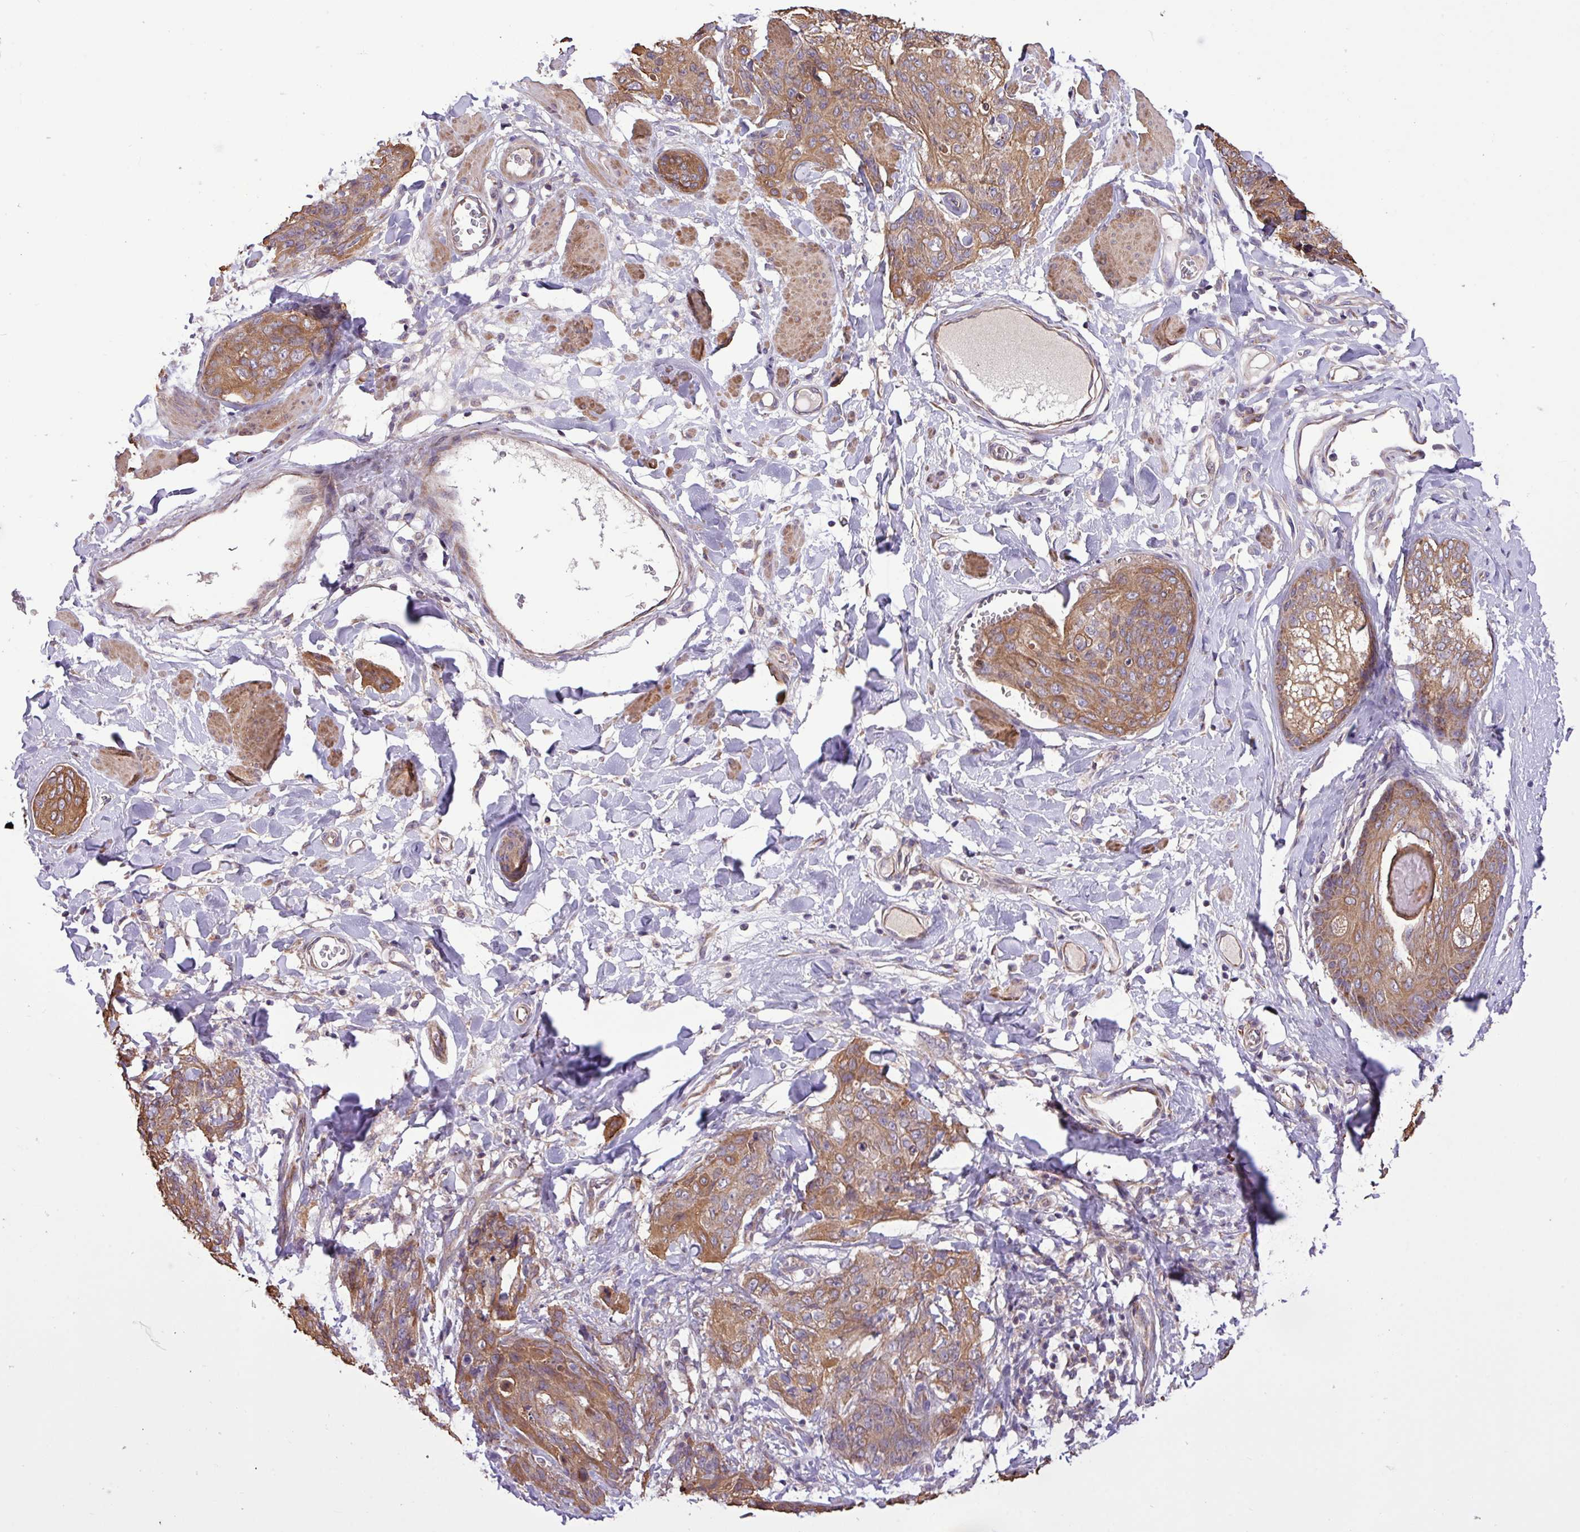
{"staining": {"intensity": "moderate", "quantity": ">75%", "location": "cytoplasmic/membranous"}, "tissue": "skin cancer", "cell_type": "Tumor cells", "image_type": "cancer", "snomed": [{"axis": "morphology", "description": "Squamous cell carcinoma, NOS"}, {"axis": "topography", "description": "Skin"}, {"axis": "topography", "description": "Vulva"}], "caption": "This histopathology image exhibits immunohistochemistry staining of skin squamous cell carcinoma, with medium moderate cytoplasmic/membranous positivity in approximately >75% of tumor cells.", "gene": "TIMM10B", "patient": {"sex": "female", "age": 85}}